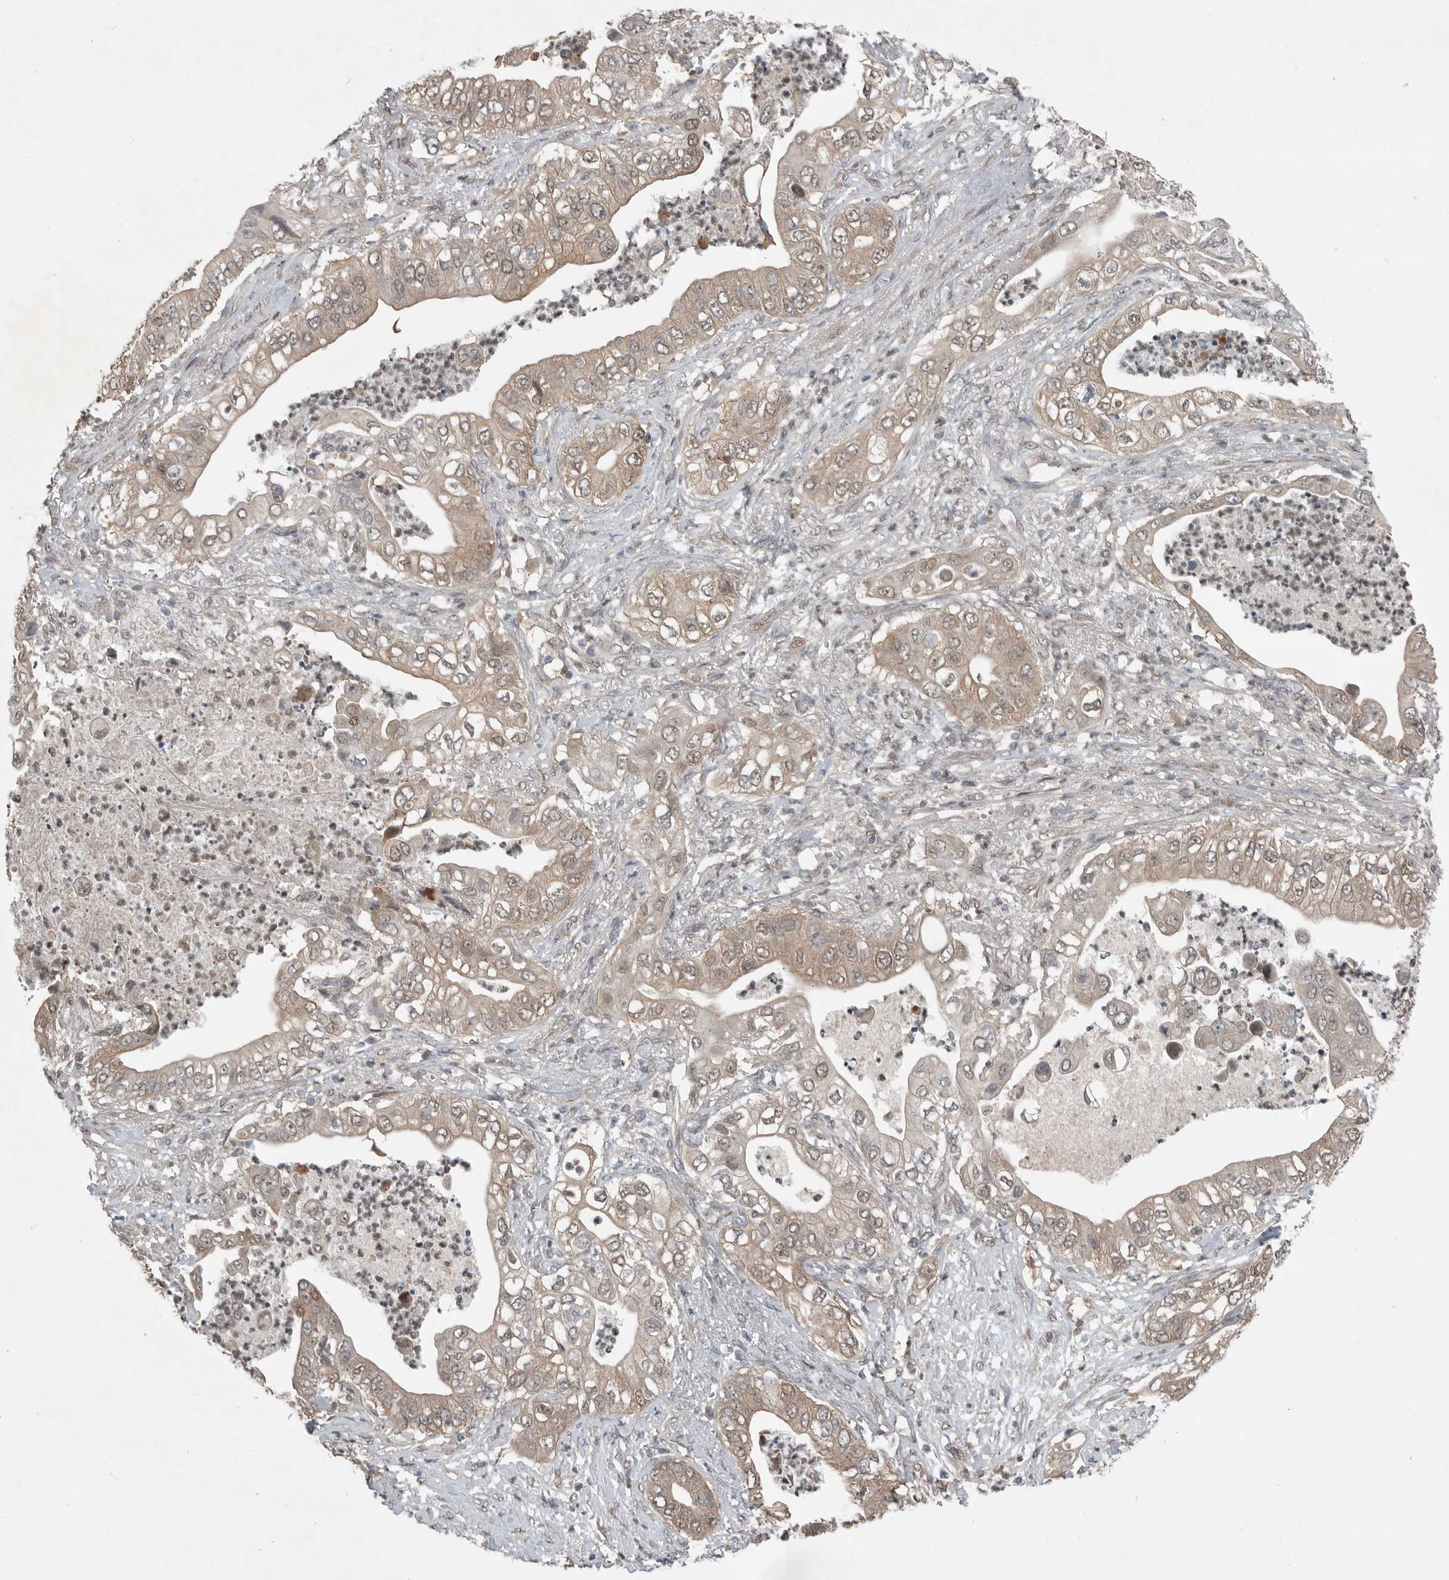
{"staining": {"intensity": "weak", "quantity": ">75%", "location": "cytoplasmic/membranous,nuclear"}, "tissue": "pancreatic cancer", "cell_type": "Tumor cells", "image_type": "cancer", "snomed": [{"axis": "morphology", "description": "Adenocarcinoma, NOS"}, {"axis": "topography", "description": "Pancreas"}], "caption": "A photomicrograph of human pancreatic adenocarcinoma stained for a protein displays weak cytoplasmic/membranous and nuclear brown staining in tumor cells.", "gene": "MFAP3L", "patient": {"sex": "female", "age": 78}}